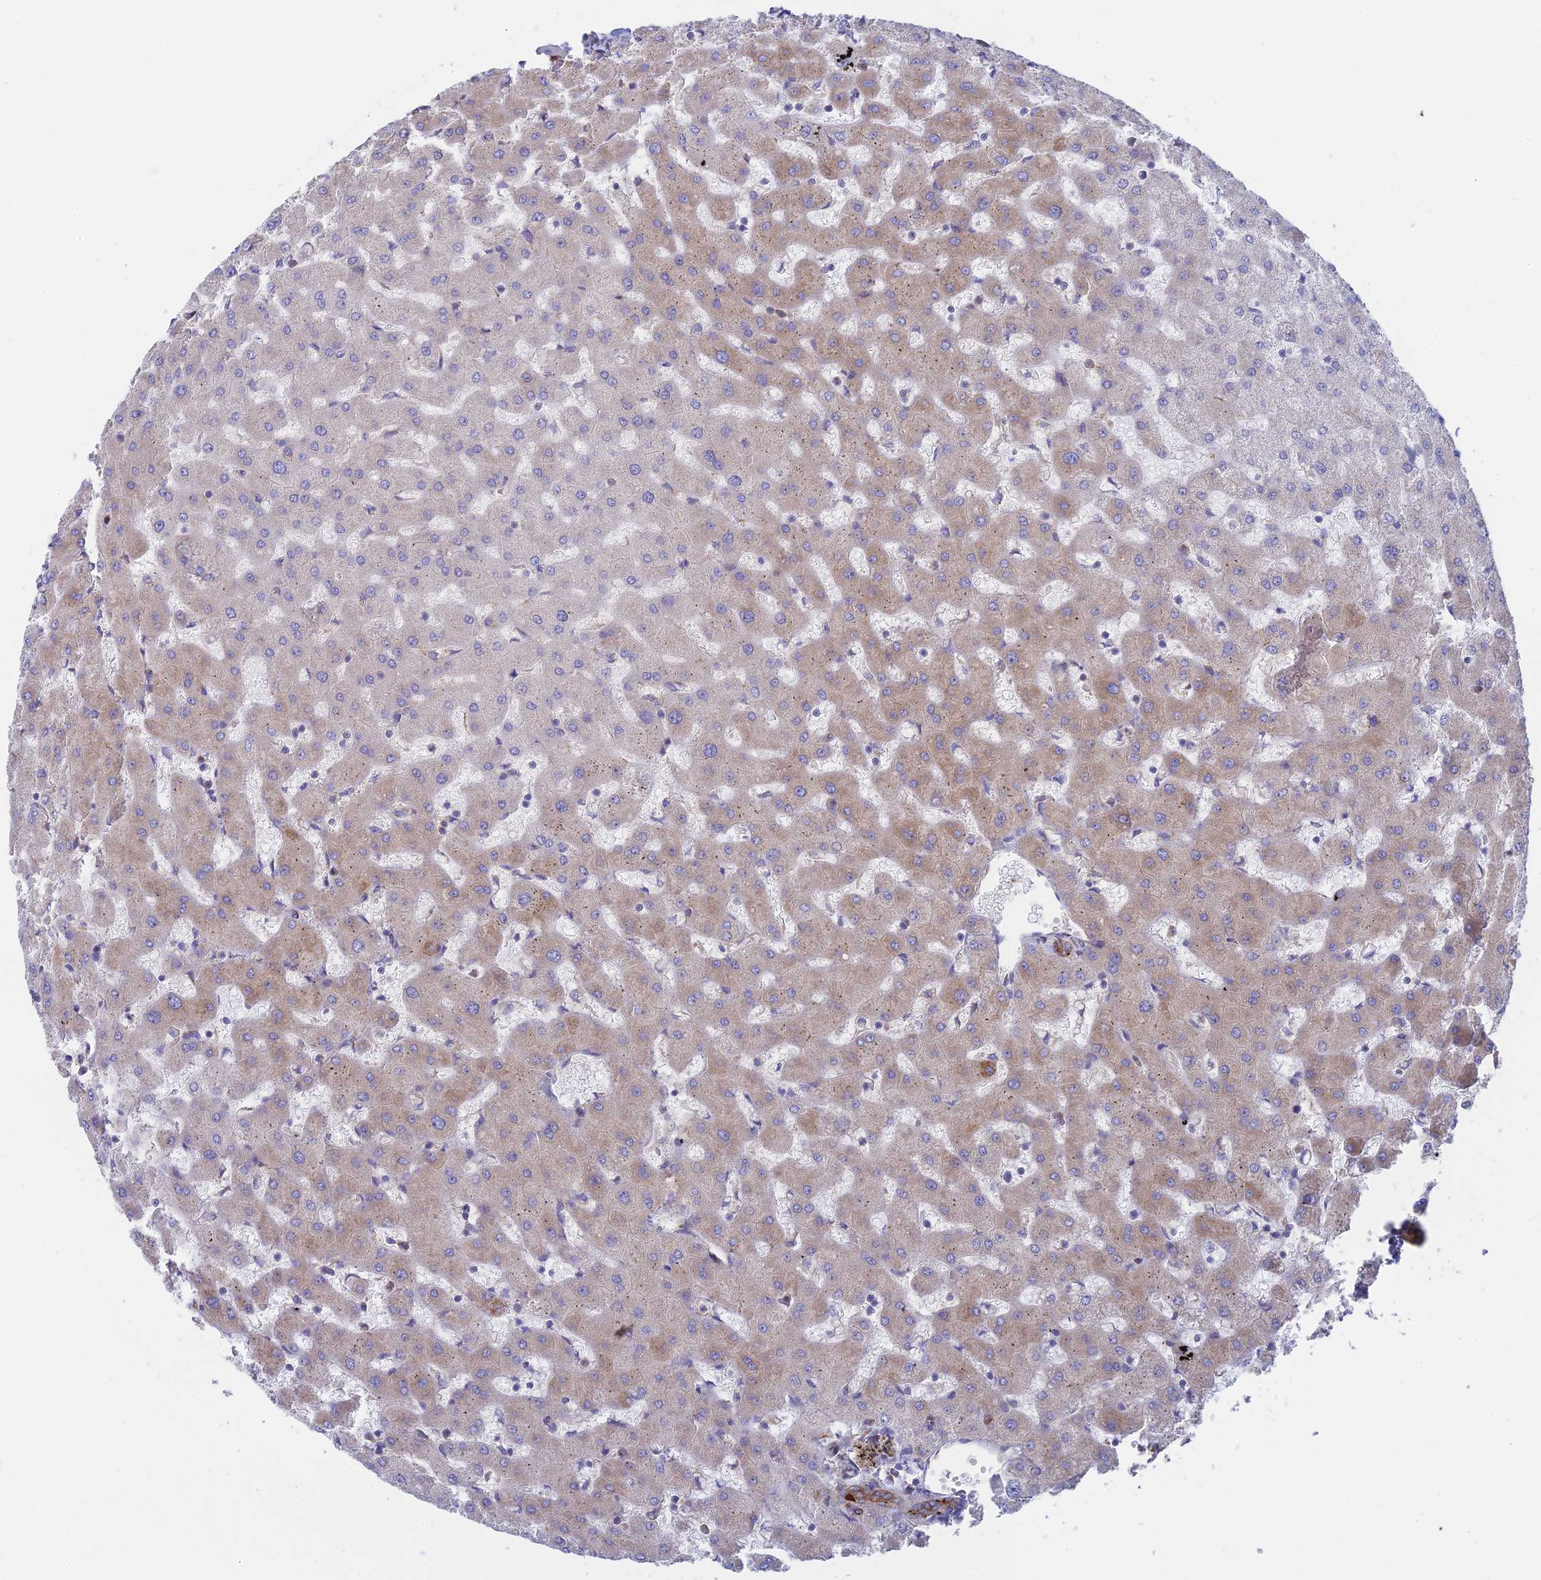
{"staining": {"intensity": "strong", "quantity": ">75%", "location": "cytoplasmic/membranous"}, "tissue": "liver", "cell_type": "Cholangiocytes", "image_type": "normal", "snomed": [{"axis": "morphology", "description": "Normal tissue, NOS"}, {"axis": "topography", "description": "Liver"}], "caption": "DAB (3,3'-diaminobenzidine) immunohistochemical staining of unremarkable liver exhibits strong cytoplasmic/membranous protein positivity in about >75% of cholangiocytes.", "gene": "CCDC69", "patient": {"sex": "female", "age": 63}}